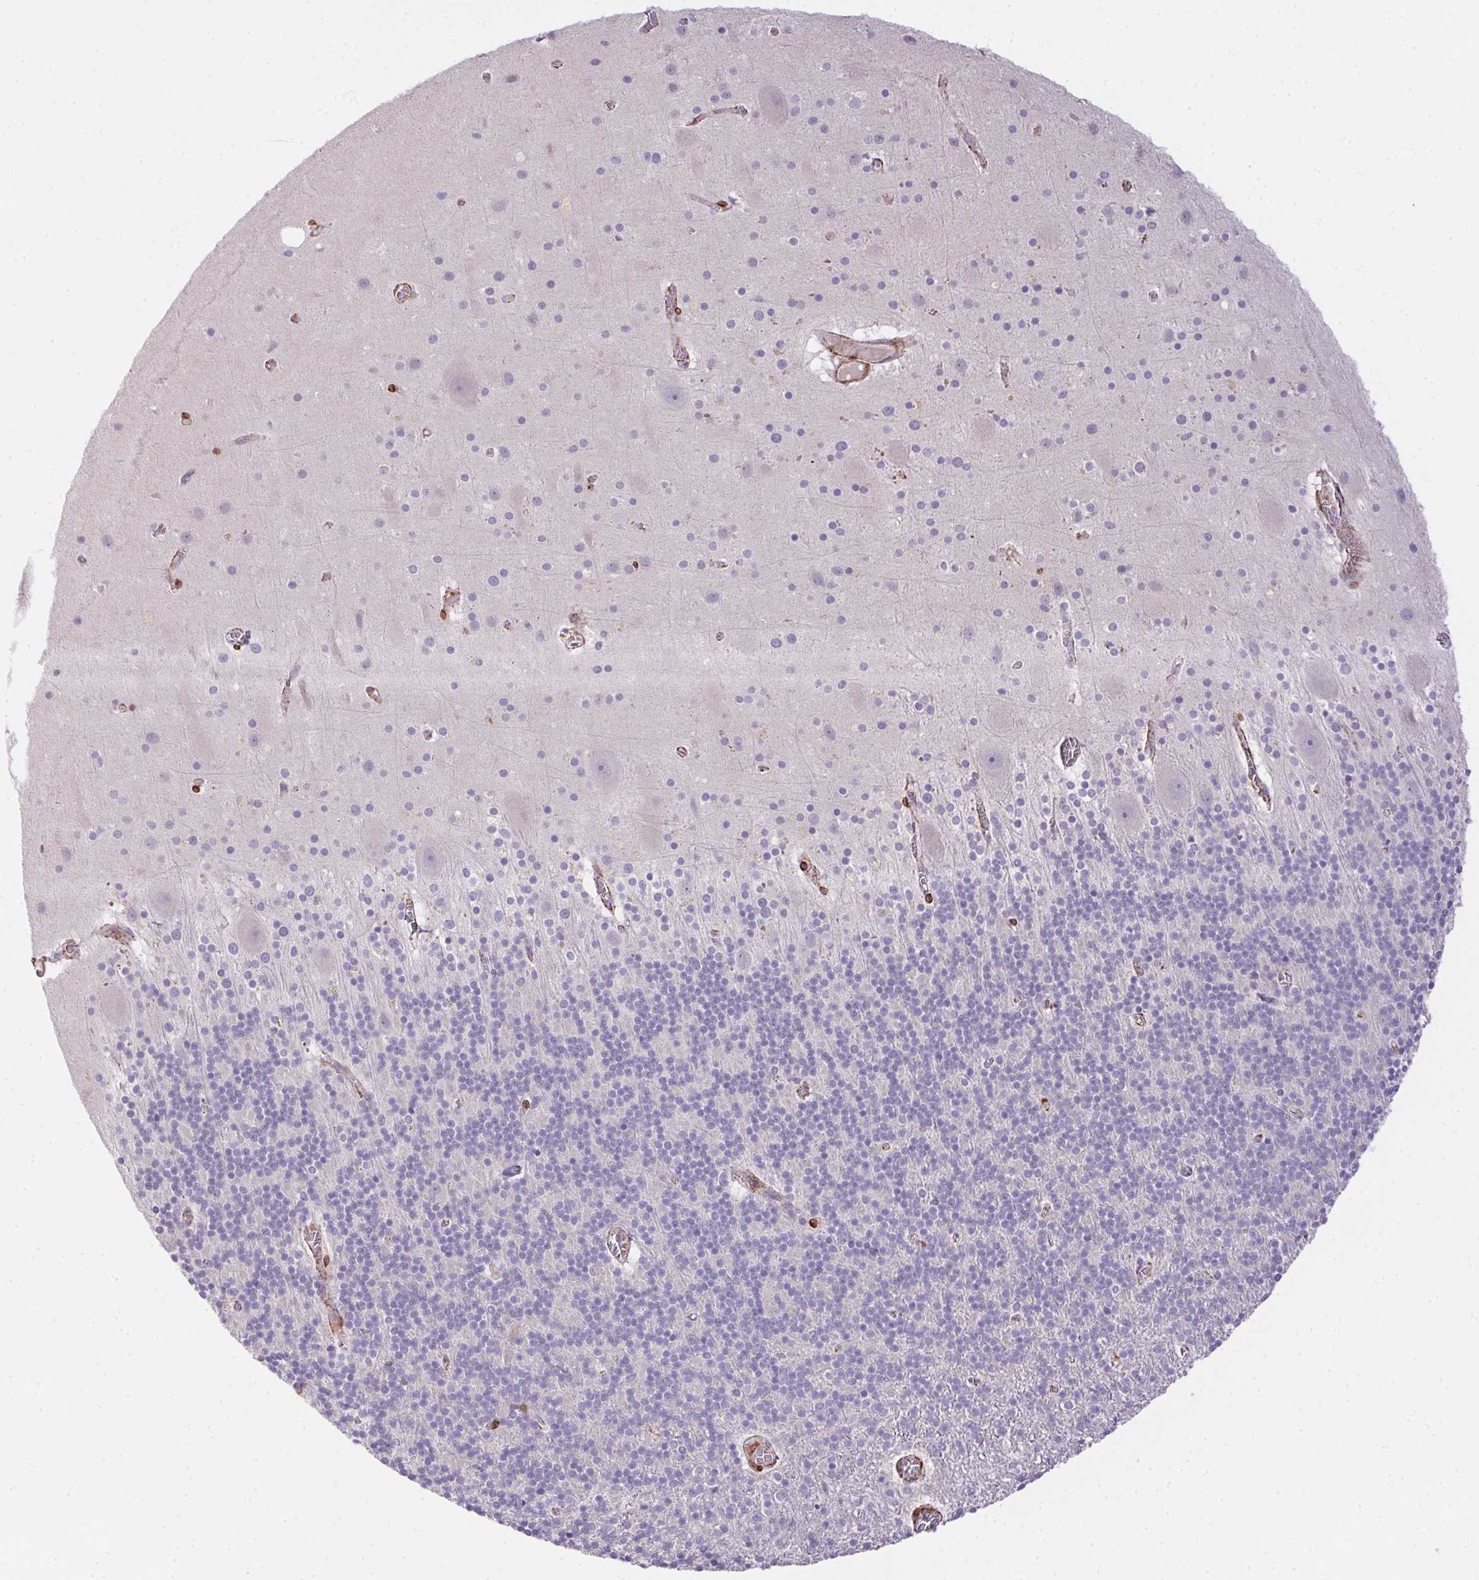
{"staining": {"intensity": "negative", "quantity": "none", "location": "none"}, "tissue": "cerebellum", "cell_type": "Cells in granular layer", "image_type": "normal", "snomed": [{"axis": "morphology", "description": "Normal tissue, NOS"}, {"axis": "topography", "description": "Cerebellum"}], "caption": "Benign cerebellum was stained to show a protein in brown. There is no significant expression in cells in granular layer. The staining is performed using DAB brown chromogen with nuclei counter-stained in using hematoxylin.", "gene": "HRC", "patient": {"sex": "male", "age": 70}}